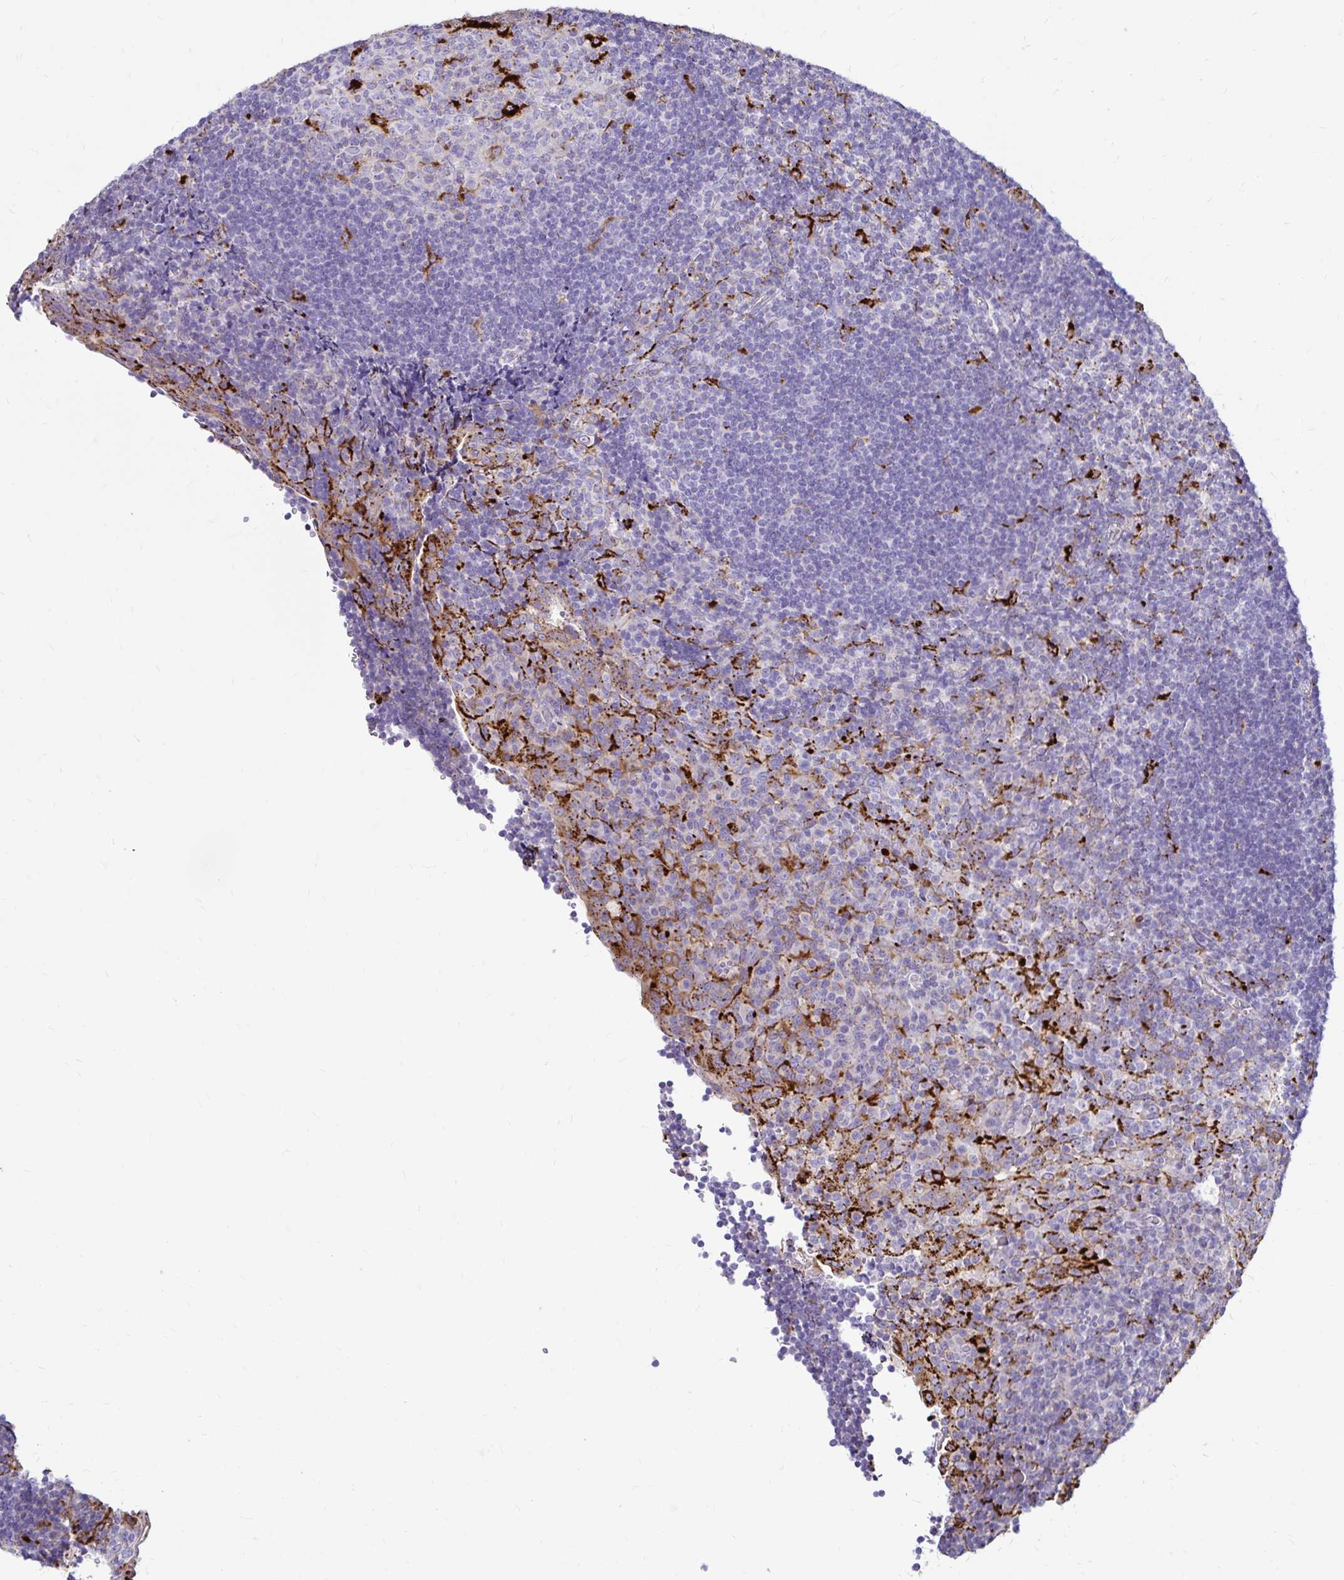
{"staining": {"intensity": "strong", "quantity": "<25%", "location": "cytoplasmic/membranous"}, "tissue": "tonsil", "cell_type": "Germinal center cells", "image_type": "normal", "snomed": [{"axis": "morphology", "description": "Normal tissue, NOS"}, {"axis": "topography", "description": "Tonsil"}], "caption": "Protein staining of unremarkable tonsil shows strong cytoplasmic/membranous expression in approximately <25% of germinal center cells. (DAB IHC with brightfield microscopy, high magnification).", "gene": "FUCA1", "patient": {"sex": "male", "age": 17}}